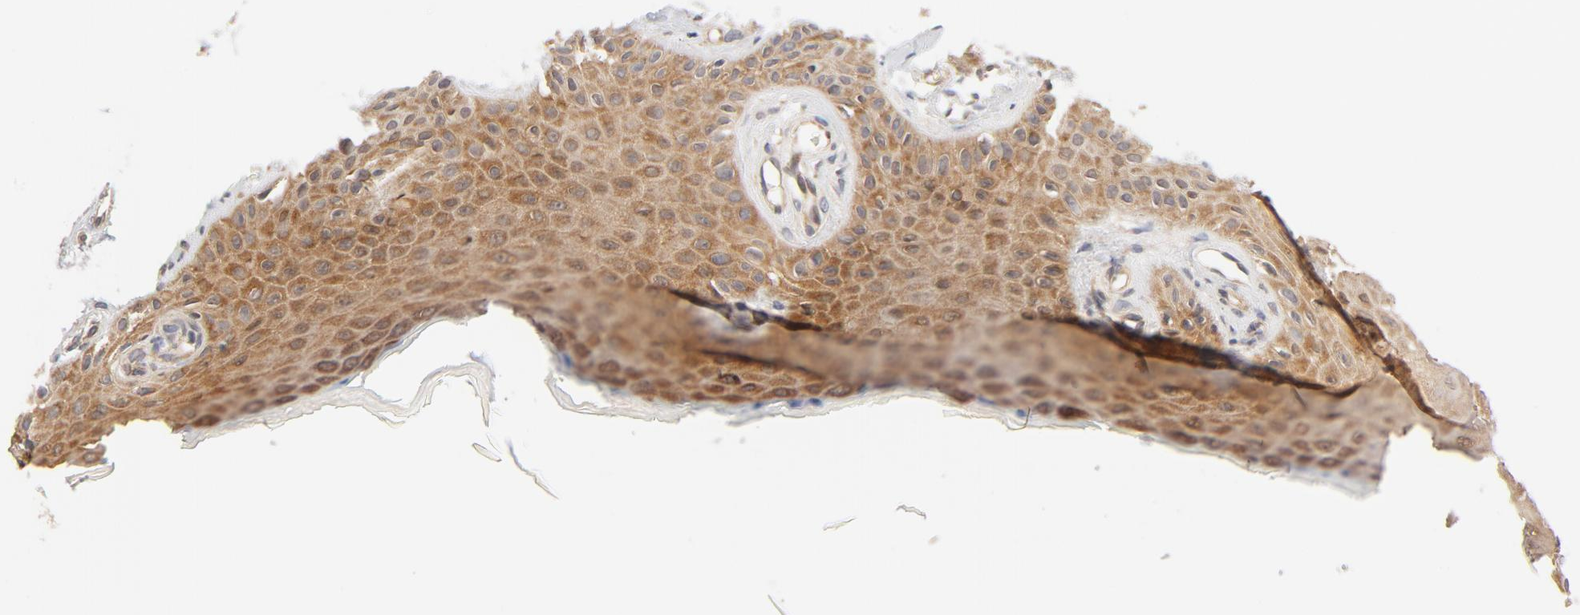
{"staining": {"intensity": "moderate", "quantity": ">75%", "location": "cytoplasmic/membranous"}, "tissue": "skin cancer", "cell_type": "Tumor cells", "image_type": "cancer", "snomed": [{"axis": "morphology", "description": "Squamous cell carcinoma, NOS"}, {"axis": "topography", "description": "Skin"}], "caption": "Immunohistochemical staining of skin squamous cell carcinoma reveals medium levels of moderate cytoplasmic/membranous protein expression in approximately >75% of tumor cells.", "gene": "EIF4E", "patient": {"sex": "female", "age": 40}}